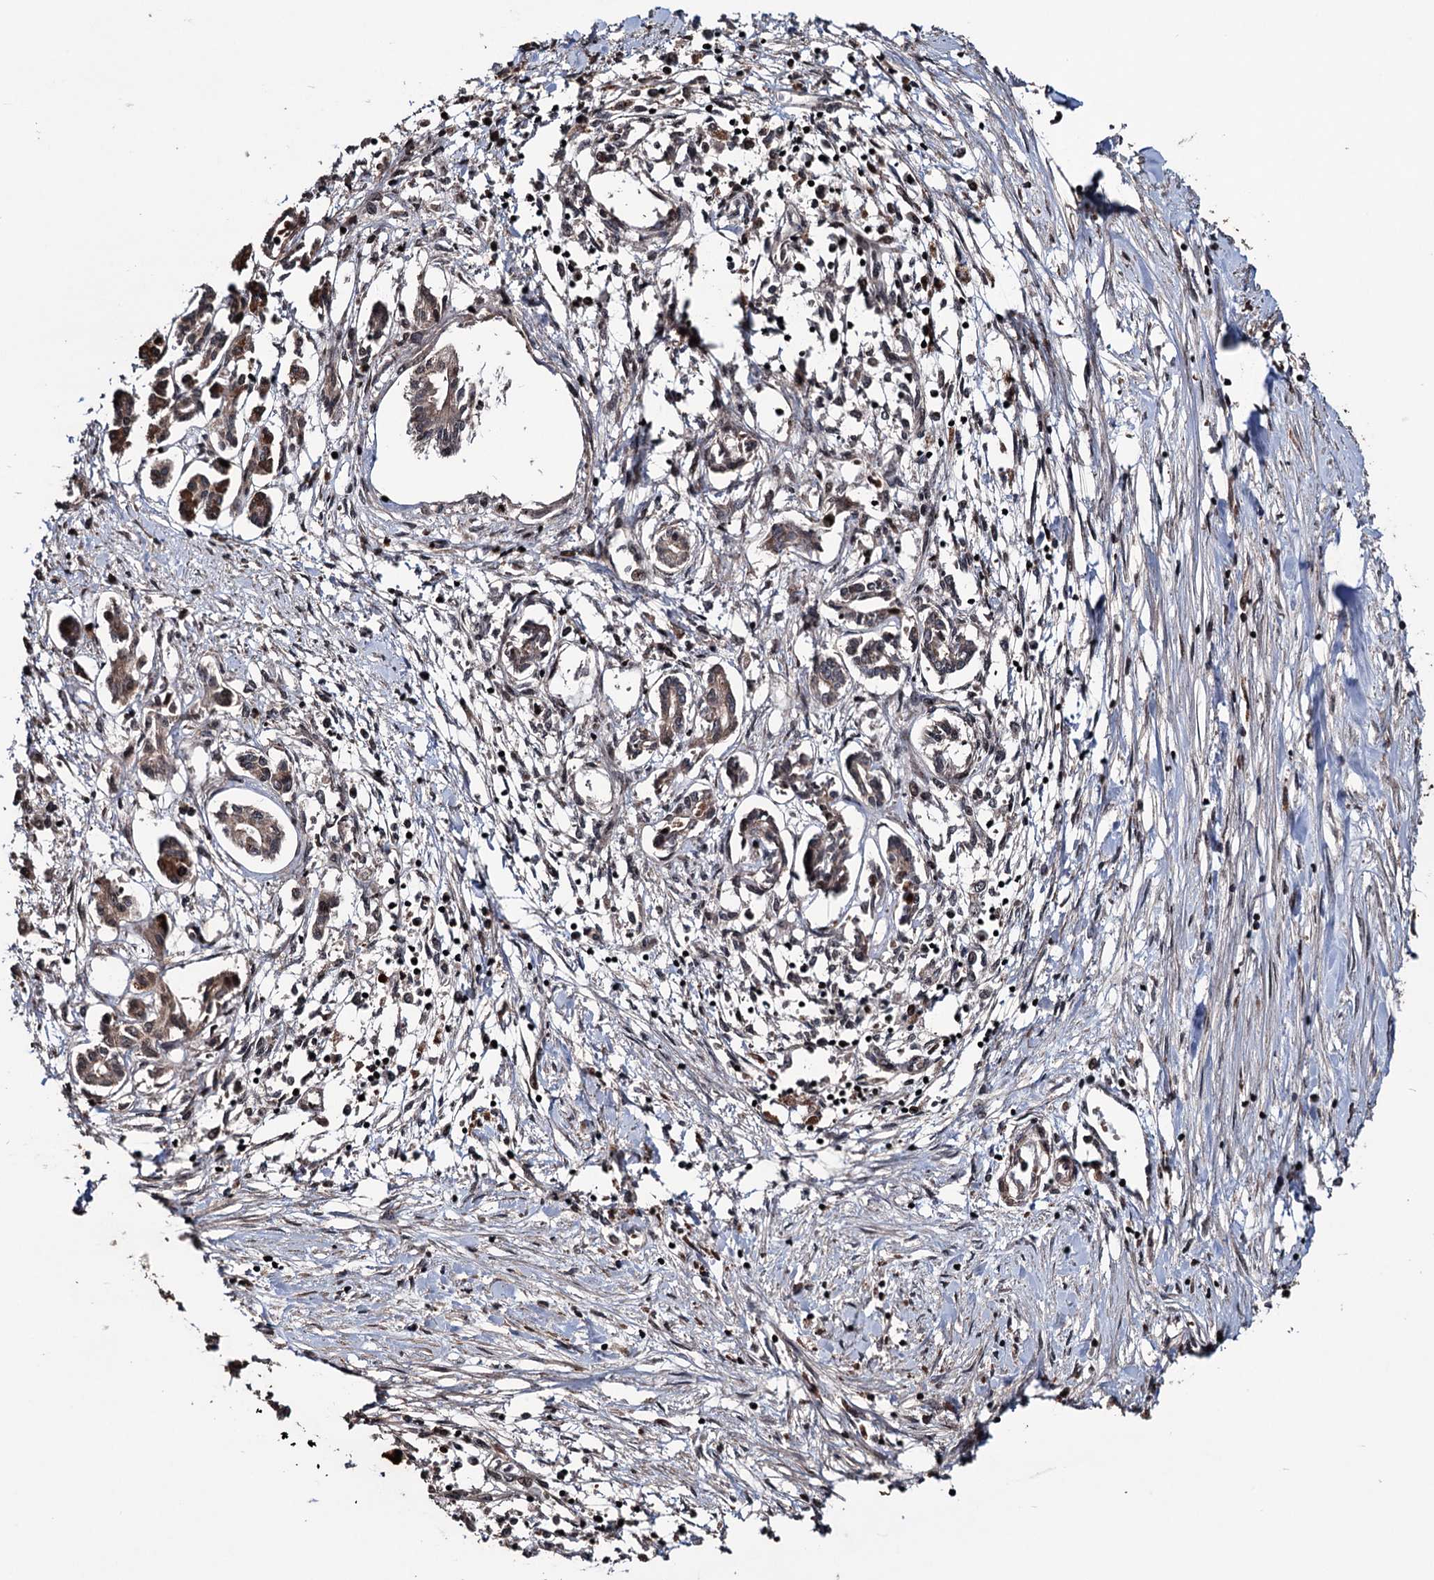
{"staining": {"intensity": "moderate", "quantity": ">75%", "location": "cytoplasmic/membranous"}, "tissue": "pancreatic cancer", "cell_type": "Tumor cells", "image_type": "cancer", "snomed": [{"axis": "morphology", "description": "Adenocarcinoma, NOS"}, {"axis": "topography", "description": "Pancreas"}], "caption": "Immunohistochemical staining of adenocarcinoma (pancreatic) demonstrates medium levels of moderate cytoplasmic/membranous protein expression in about >75% of tumor cells.", "gene": "EYA4", "patient": {"sex": "female", "age": 50}}